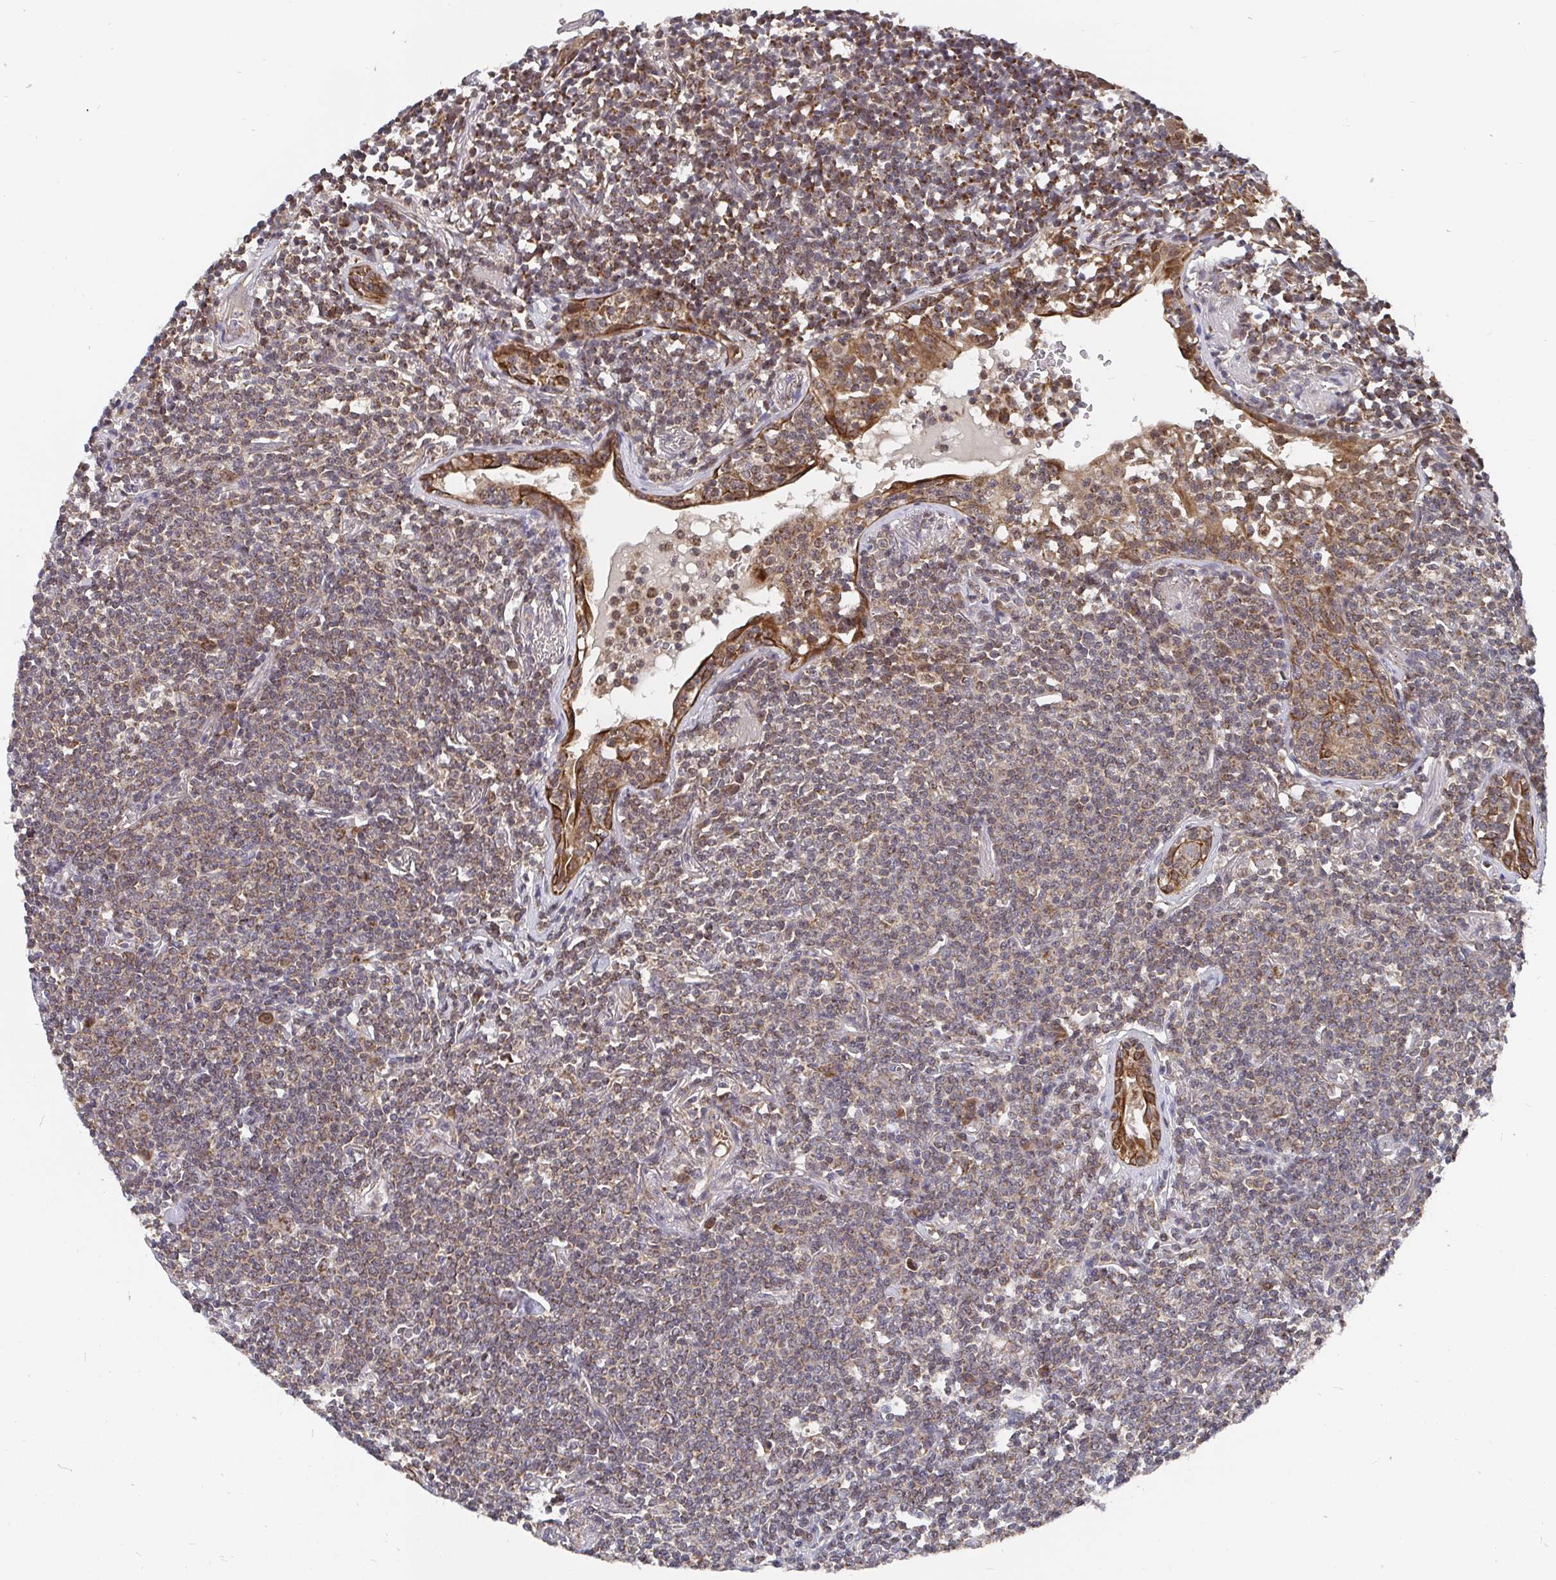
{"staining": {"intensity": "weak", "quantity": ">75%", "location": "cytoplasmic/membranous"}, "tissue": "lymphoma", "cell_type": "Tumor cells", "image_type": "cancer", "snomed": [{"axis": "morphology", "description": "Malignant lymphoma, non-Hodgkin's type, Low grade"}, {"axis": "topography", "description": "Lung"}], "caption": "Weak cytoplasmic/membranous positivity for a protein is identified in approximately >75% of tumor cells of malignant lymphoma, non-Hodgkin's type (low-grade) using immunohistochemistry.", "gene": "PDF", "patient": {"sex": "female", "age": 71}}